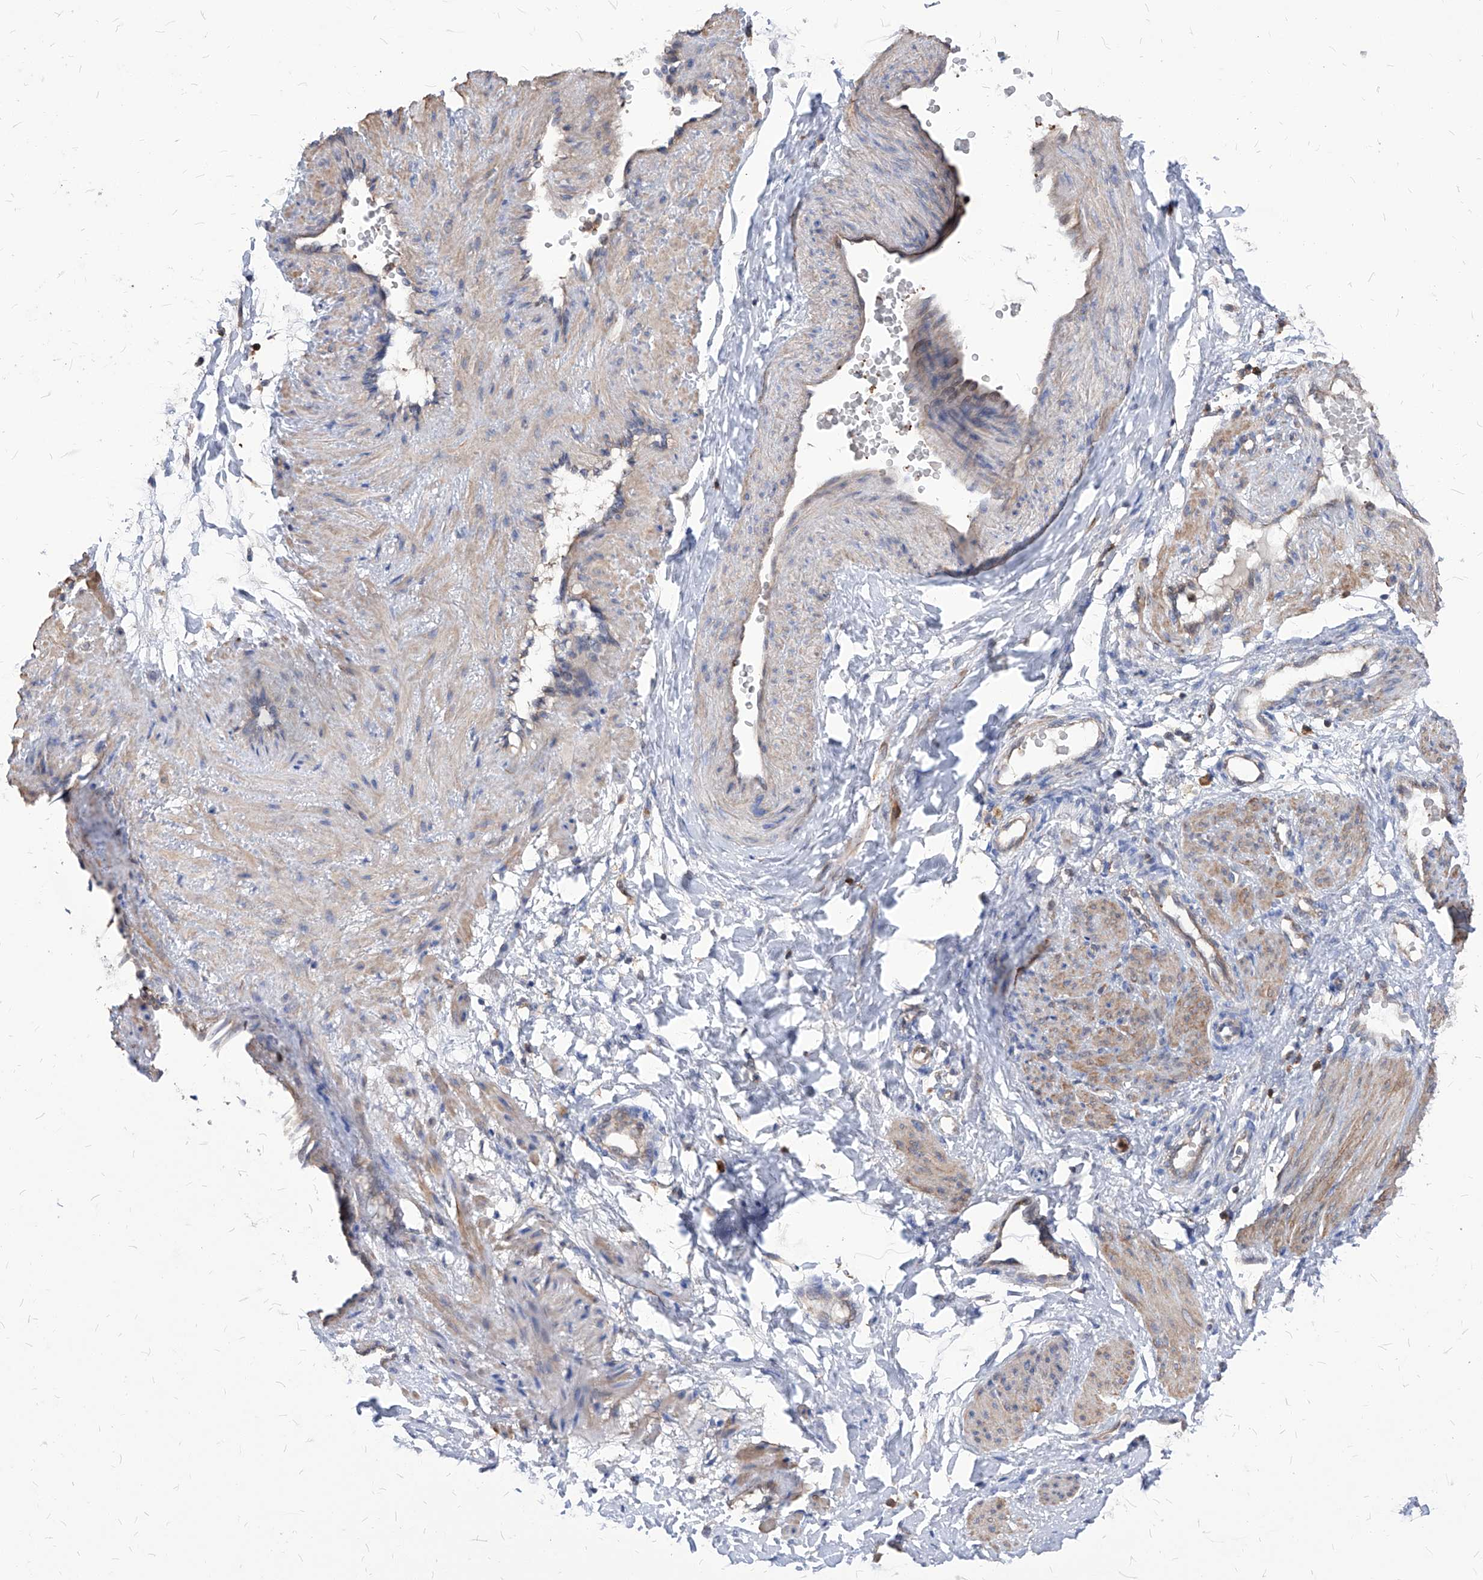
{"staining": {"intensity": "negative", "quantity": "none", "location": "none"}, "tissue": "smooth muscle", "cell_type": "Smooth muscle cells", "image_type": "normal", "snomed": [{"axis": "morphology", "description": "Normal tissue, NOS"}, {"axis": "topography", "description": "Endometrium"}], "caption": "This is an immunohistochemistry histopathology image of benign human smooth muscle. There is no expression in smooth muscle cells.", "gene": "ABRACL", "patient": {"sex": "female", "age": 33}}